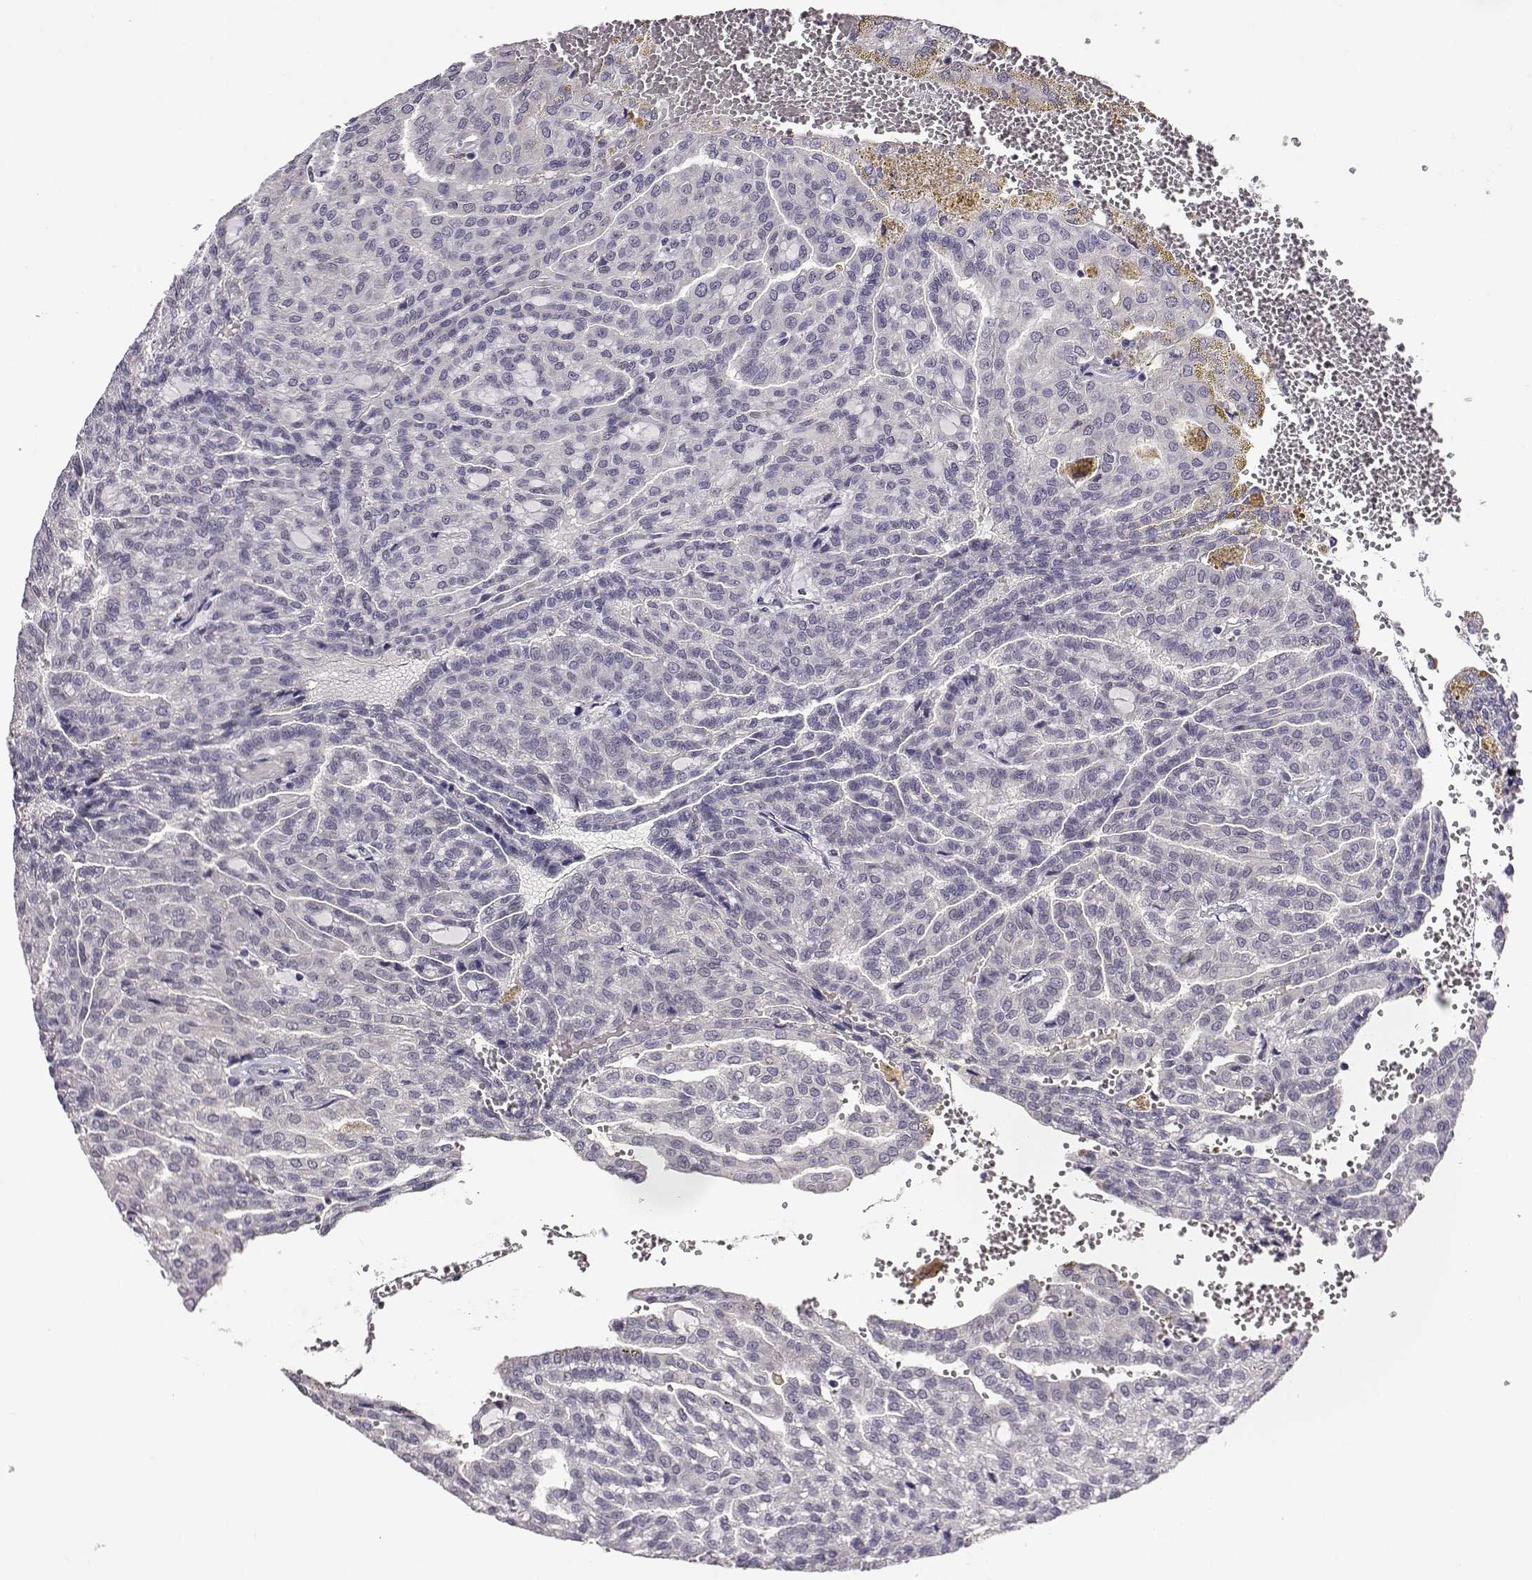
{"staining": {"intensity": "negative", "quantity": "none", "location": "none"}, "tissue": "renal cancer", "cell_type": "Tumor cells", "image_type": "cancer", "snomed": [{"axis": "morphology", "description": "Adenocarcinoma, NOS"}, {"axis": "topography", "description": "Kidney"}], "caption": "Protein analysis of renal cancer shows no significant staining in tumor cells.", "gene": "AKR1B1", "patient": {"sex": "male", "age": 63}}